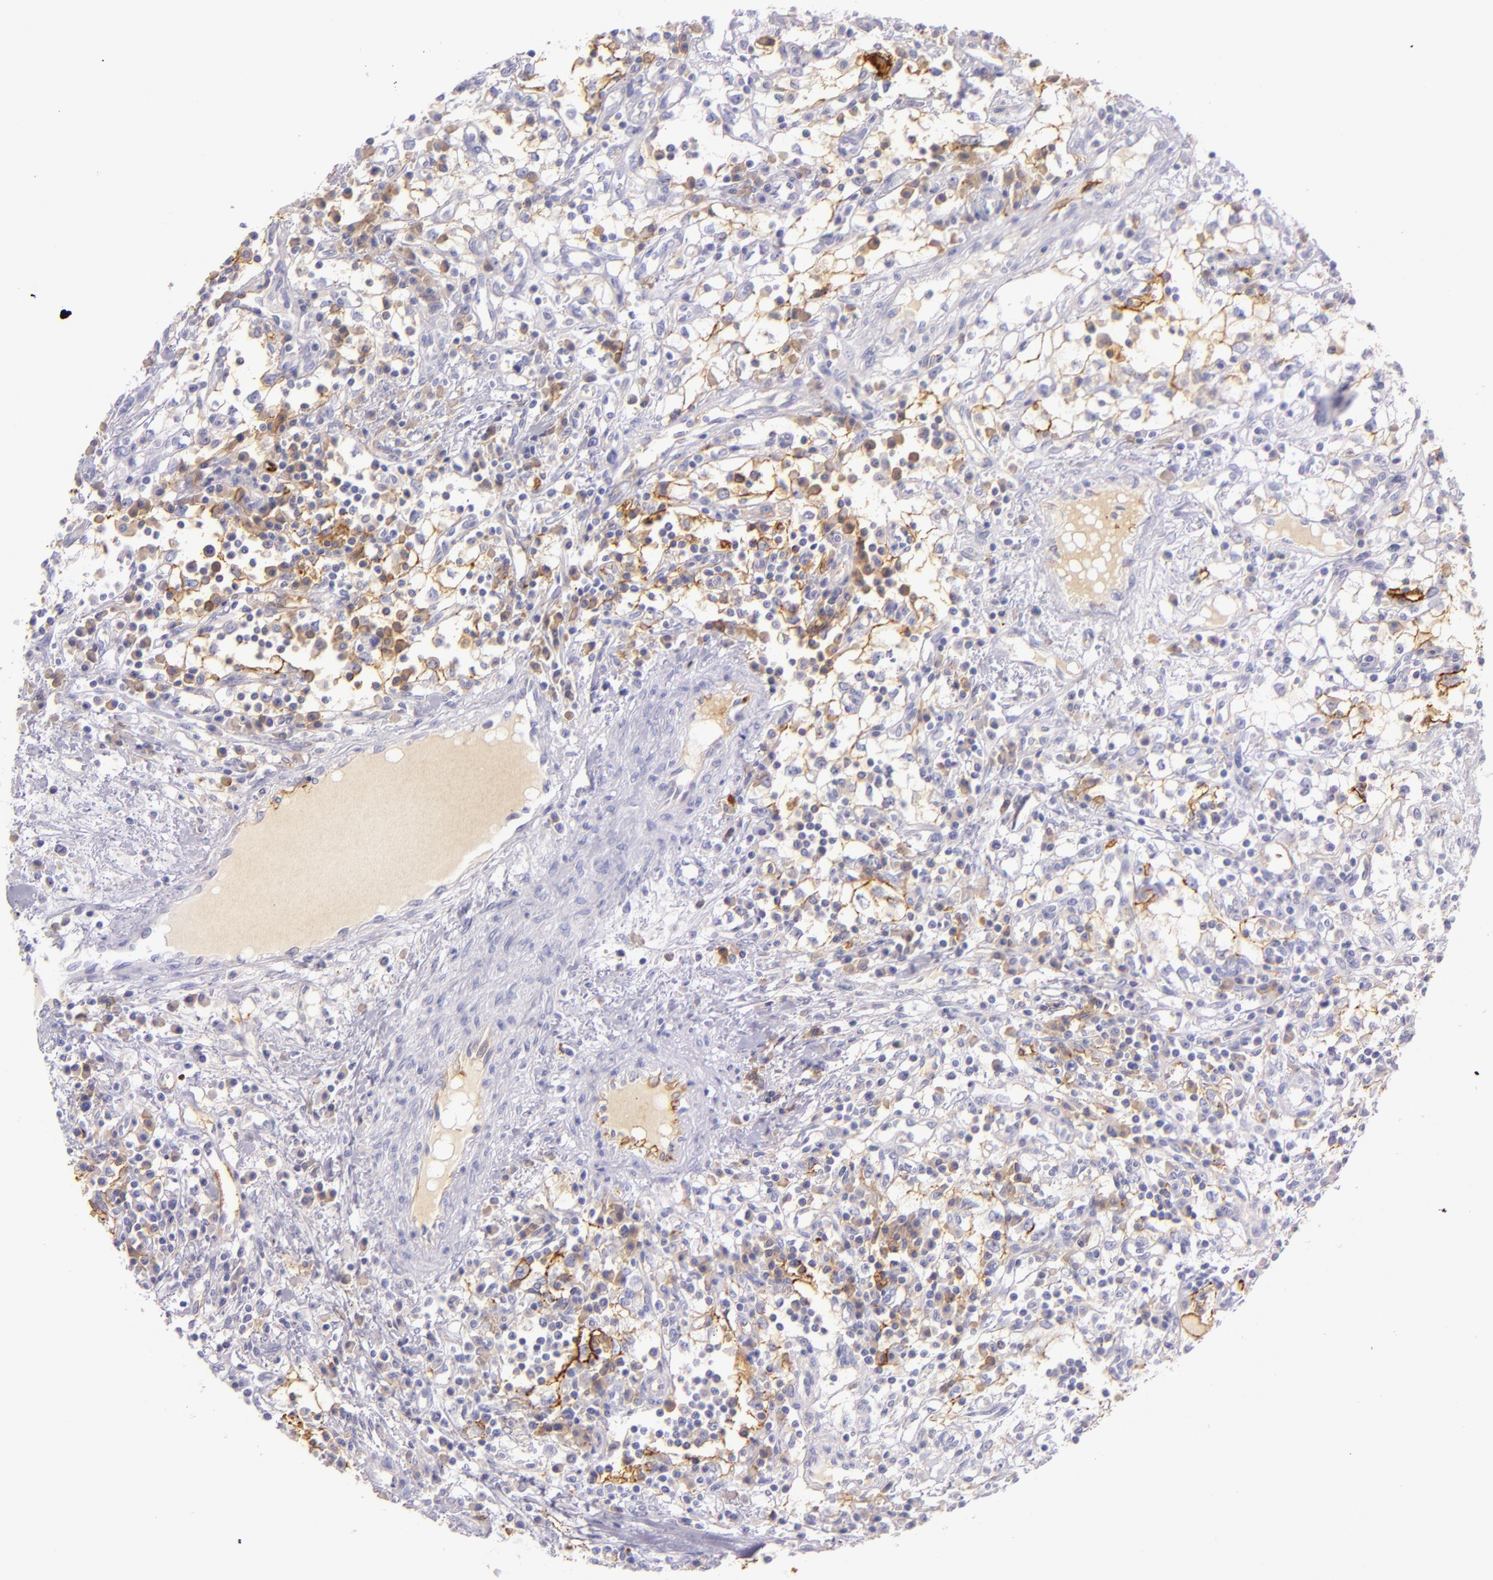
{"staining": {"intensity": "negative", "quantity": "none", "location": "none"}, "tissue": "renal cancer", "cell_type": "Tumor cells", "image_type": "cancer", "snomed": [{"axis": "morphology", "description": "Adenocarcinoma, NOS"}, {"axis": "topography", "description": "Kidney"}], "caption": "The photomicrograph shows no staining of tumor cells in renal cancer (adenocarcinoma).", "gene": "ICAM1", "patient": {"sex": "male", "age": 82}}